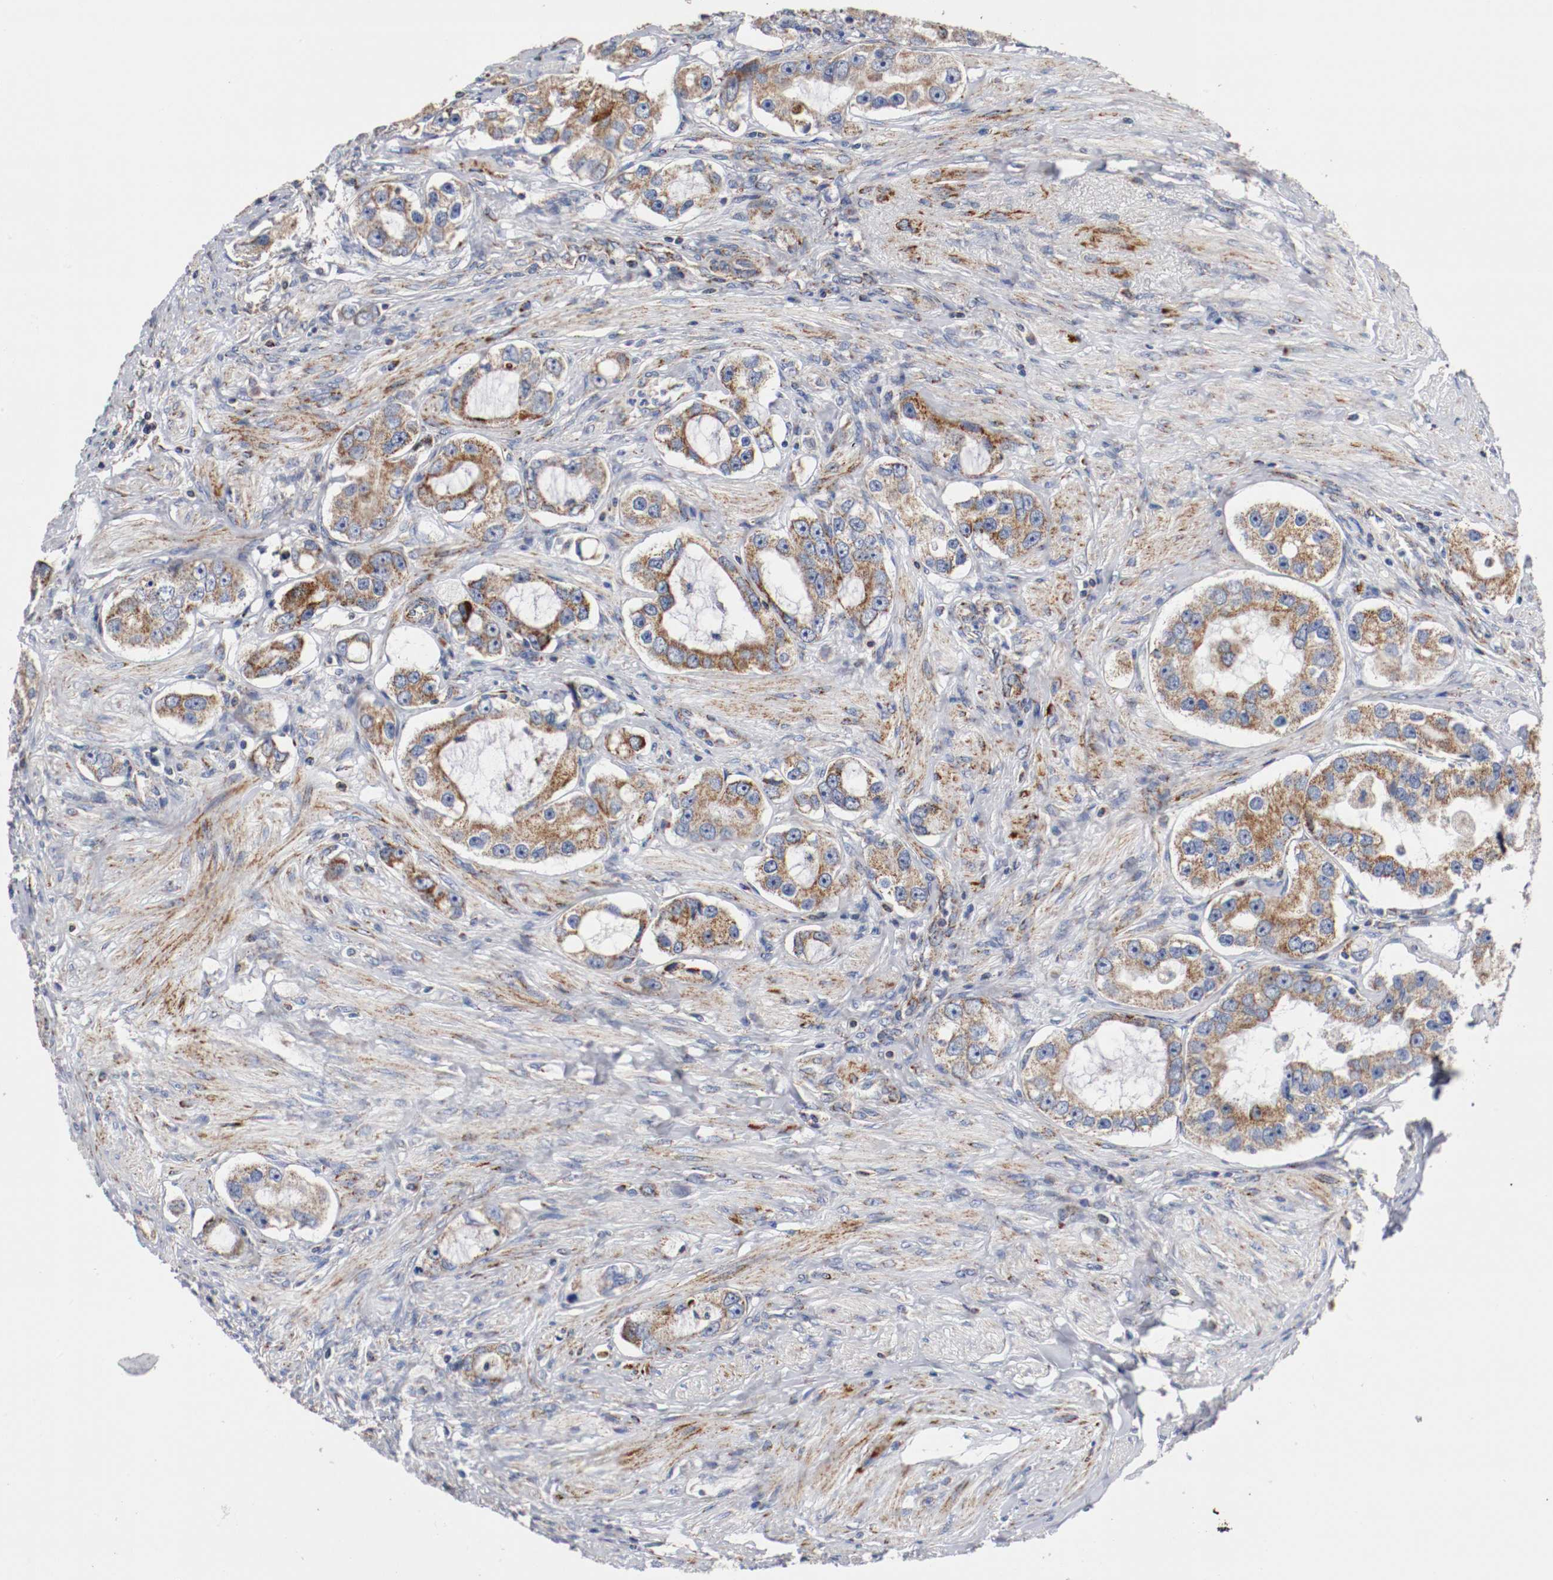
{"staining": {"intensity": "moderate", "quantity": "25%-75%", "location": "cytoplasmic/membranous"}, "tissue": "prostate cancer", "cell_type": "Tumor cells", "image_type": "cancer", "snomed": [{"axis": "morphology", "description": "Adenocarcinoma, High grade"}, {"axis": "topography", "description": "Prostate"}], "caption": "About 25%-75% of tumor cells in human prostate high-grade adenocarcinoma display moderate cytoplasmic/membranous protein staining as visualized by brown immunohistochemical staining.", "gene": "TUBD1", "patient": {"sex": "male", "age": 63}}